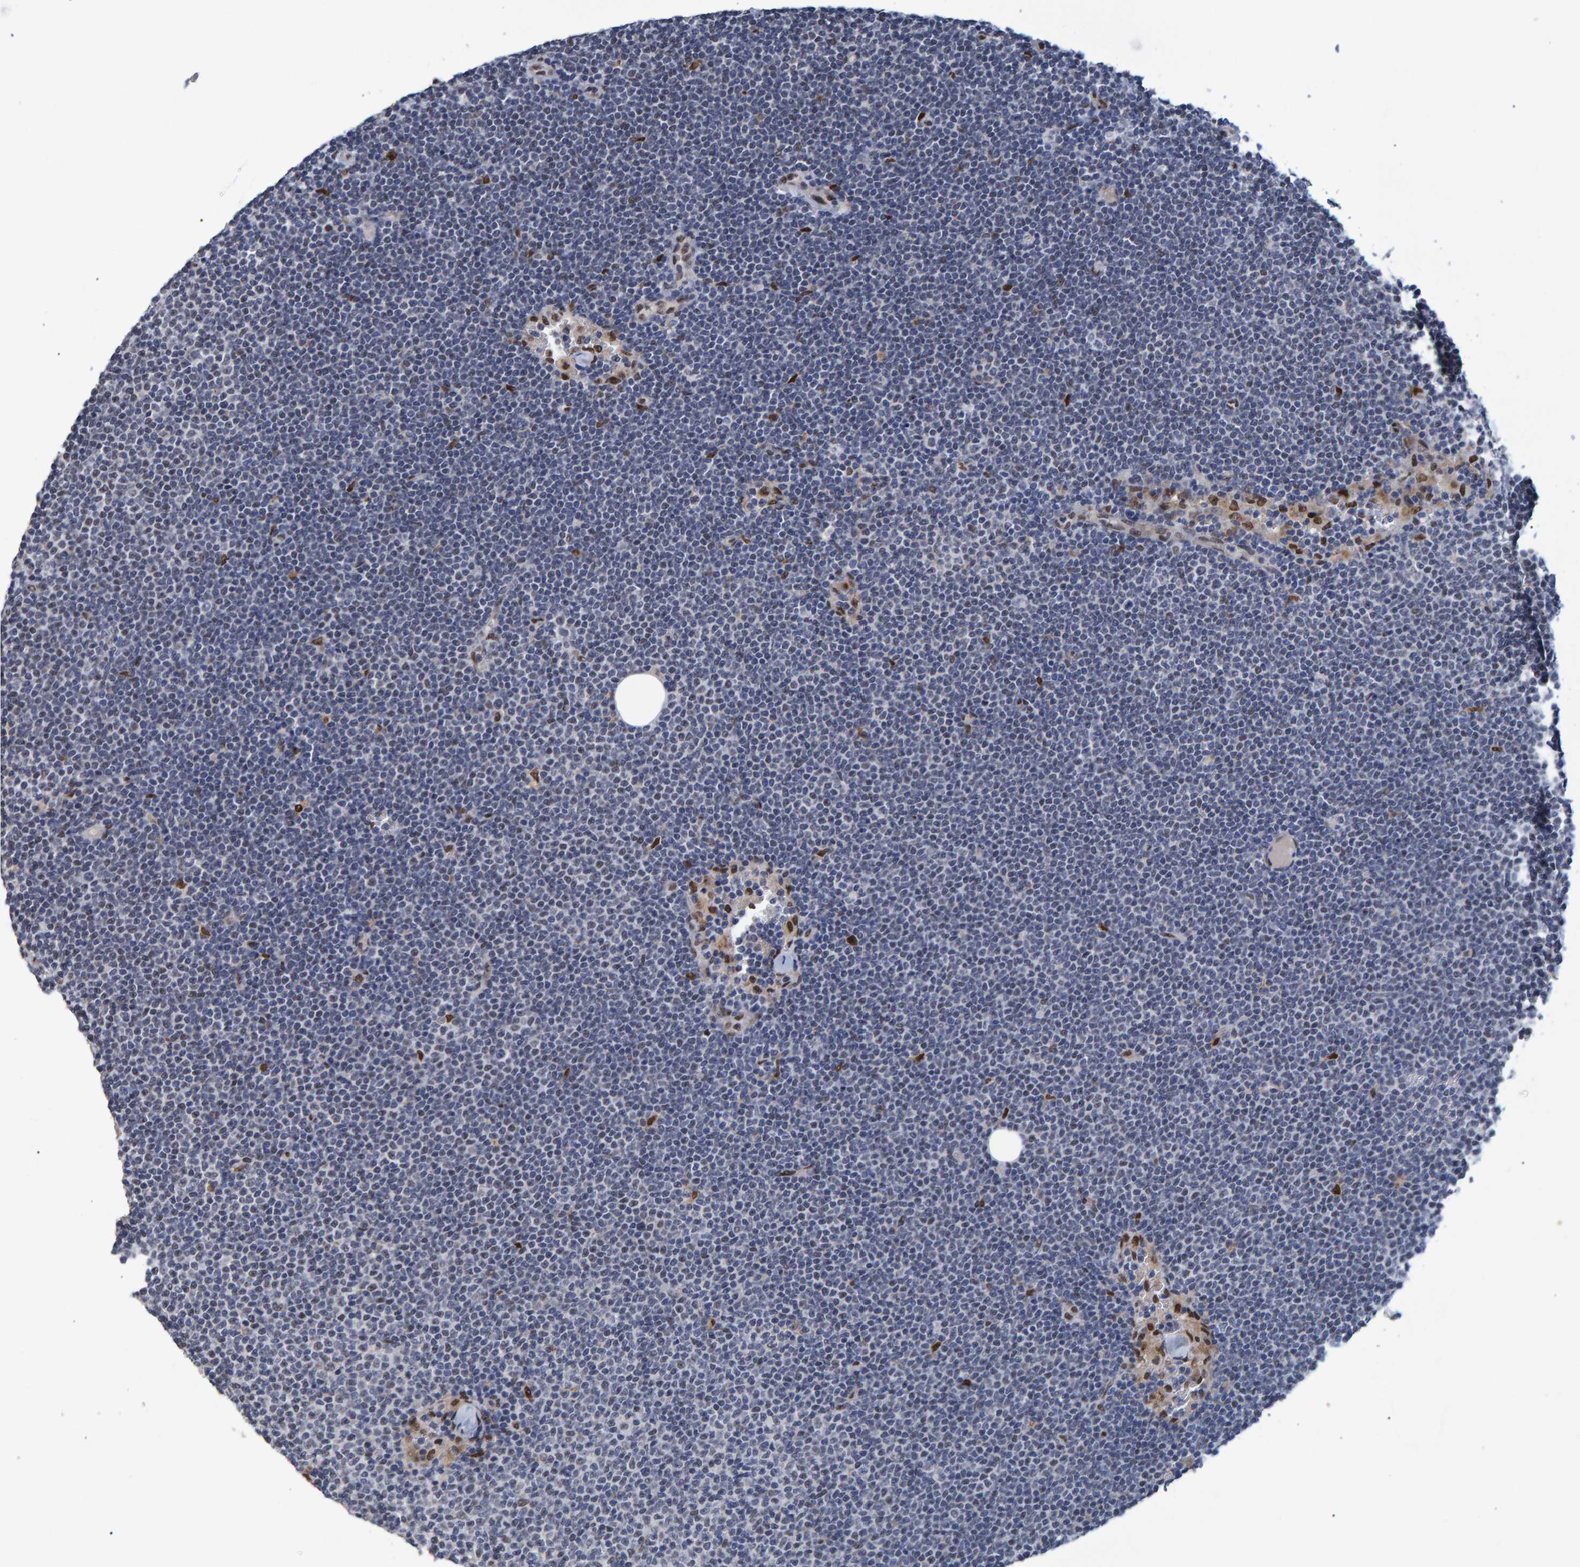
{"staining": {"intensity": "negative", "quantity": "none", "location": "none"}, "tissue": "lymphoma", "cell_type": "Tumor cells", "image_type": "cancer", "snomed": [{"axis": "morphology", "description": "Malignant lymphoma, non-Hodgkin's type, Low grade"}, {"axis": "topography", "description": "Lymph node"}], "caption": "Lymphoma stained for a protein using IHC demonstrates no staining tumor cells.", "gene": "QKI", "patient": {"sex": "female", "age": 53}}